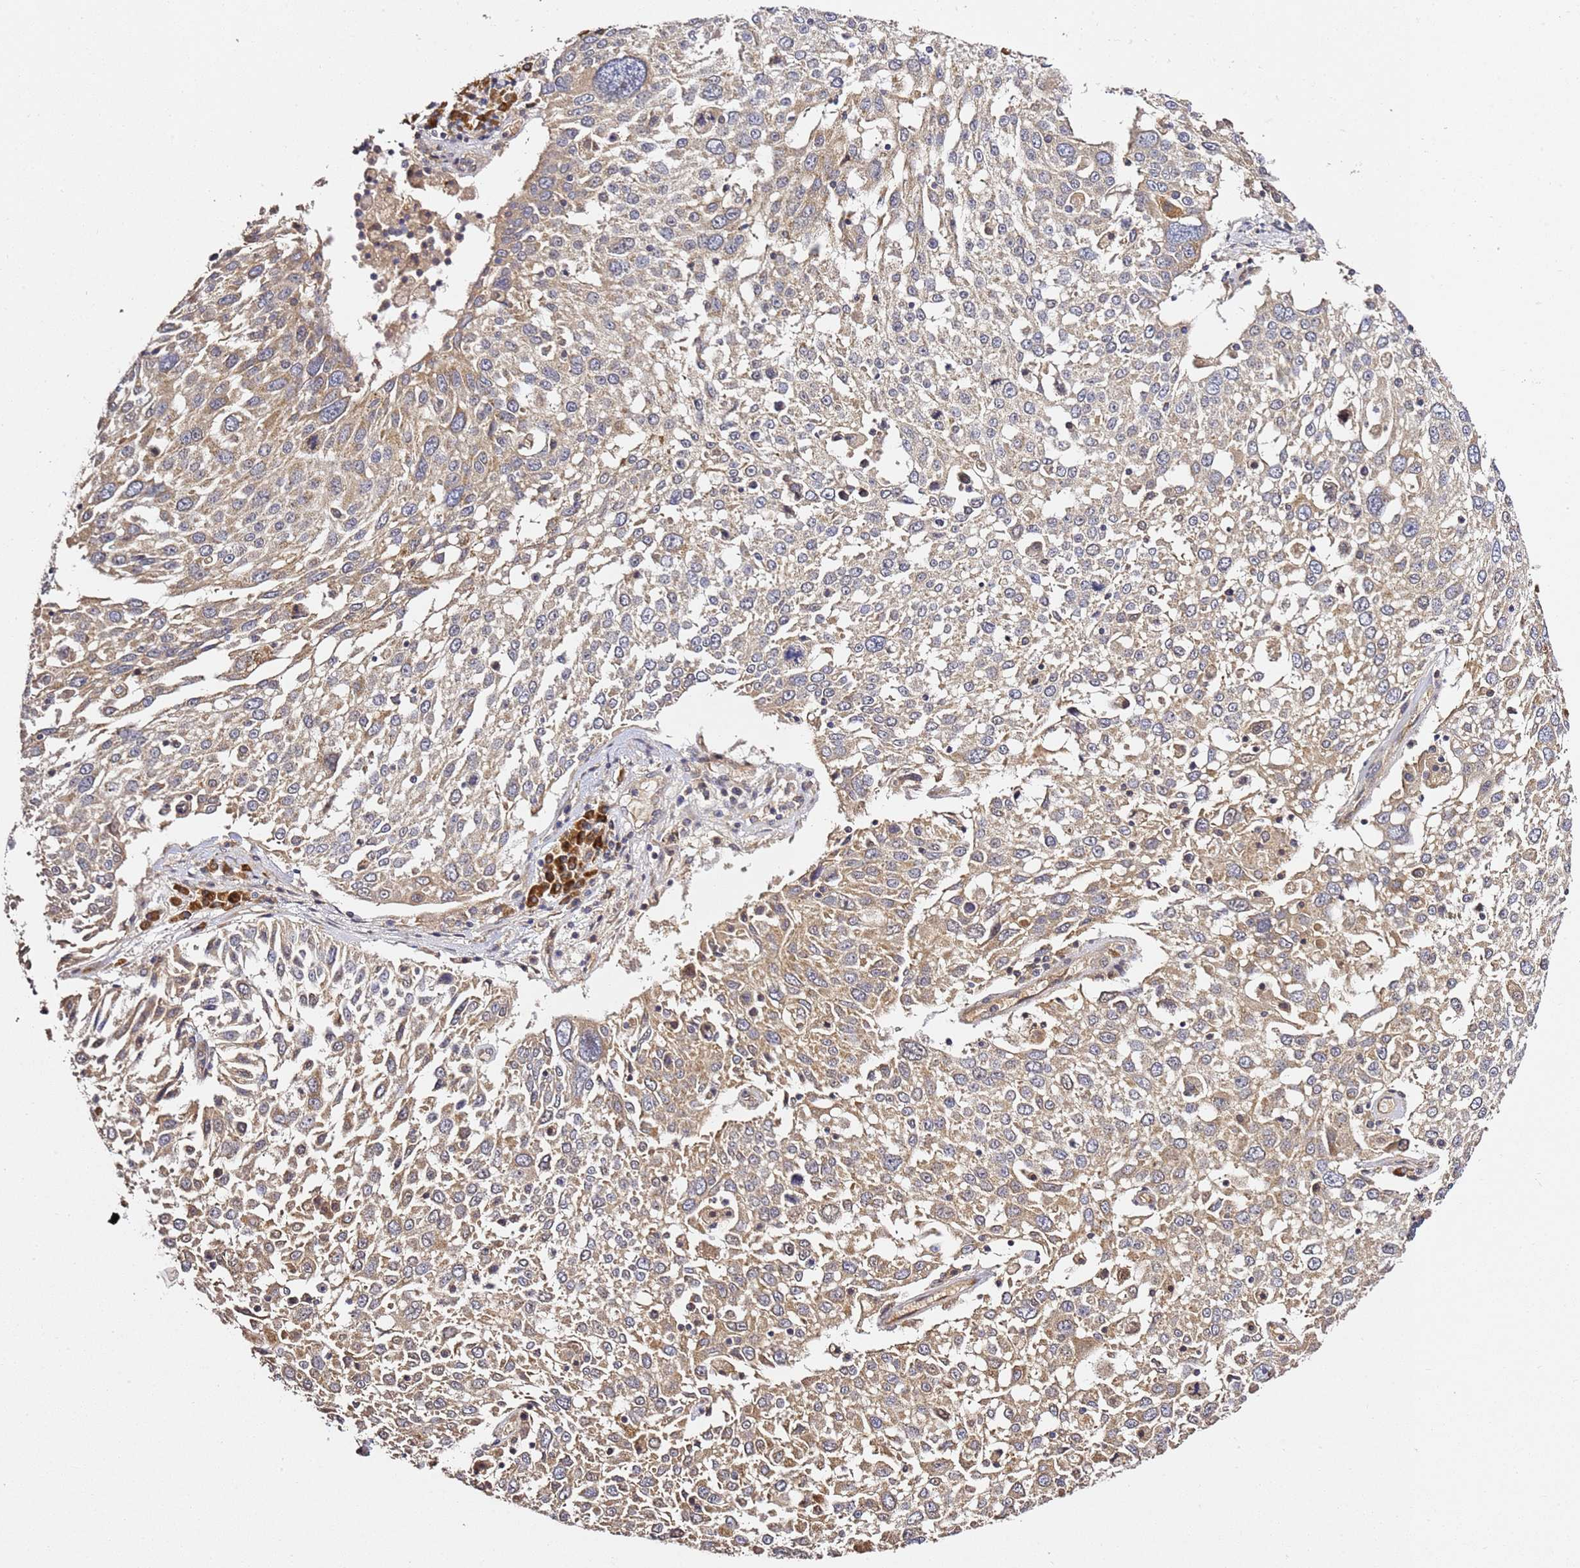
{"staining": {"intensity": "weak", "quantity": ">75%", "location": "cytoplasmic/membranous"}, "tissue": "lung cancer", "cell_type": "Tumor cells", "image_type": "cancer", "snomed": [{"axis": "morphology", "description": "Squamous cell carcinoma, NOS"}, {"axis": "topography", "description": "Lung"}], "caption": "High-magnification brightfield microscopy of lung squamous cell carcinoma stained with DAB (brown) and counterstained with hematoxylin (blue). tumor cells exhibit weak cytoplasmic/membranous expression is identified in approximately>75% of cells.", "gene": "OSBPL2", "patient": {"sex": "male", "age": 65}}